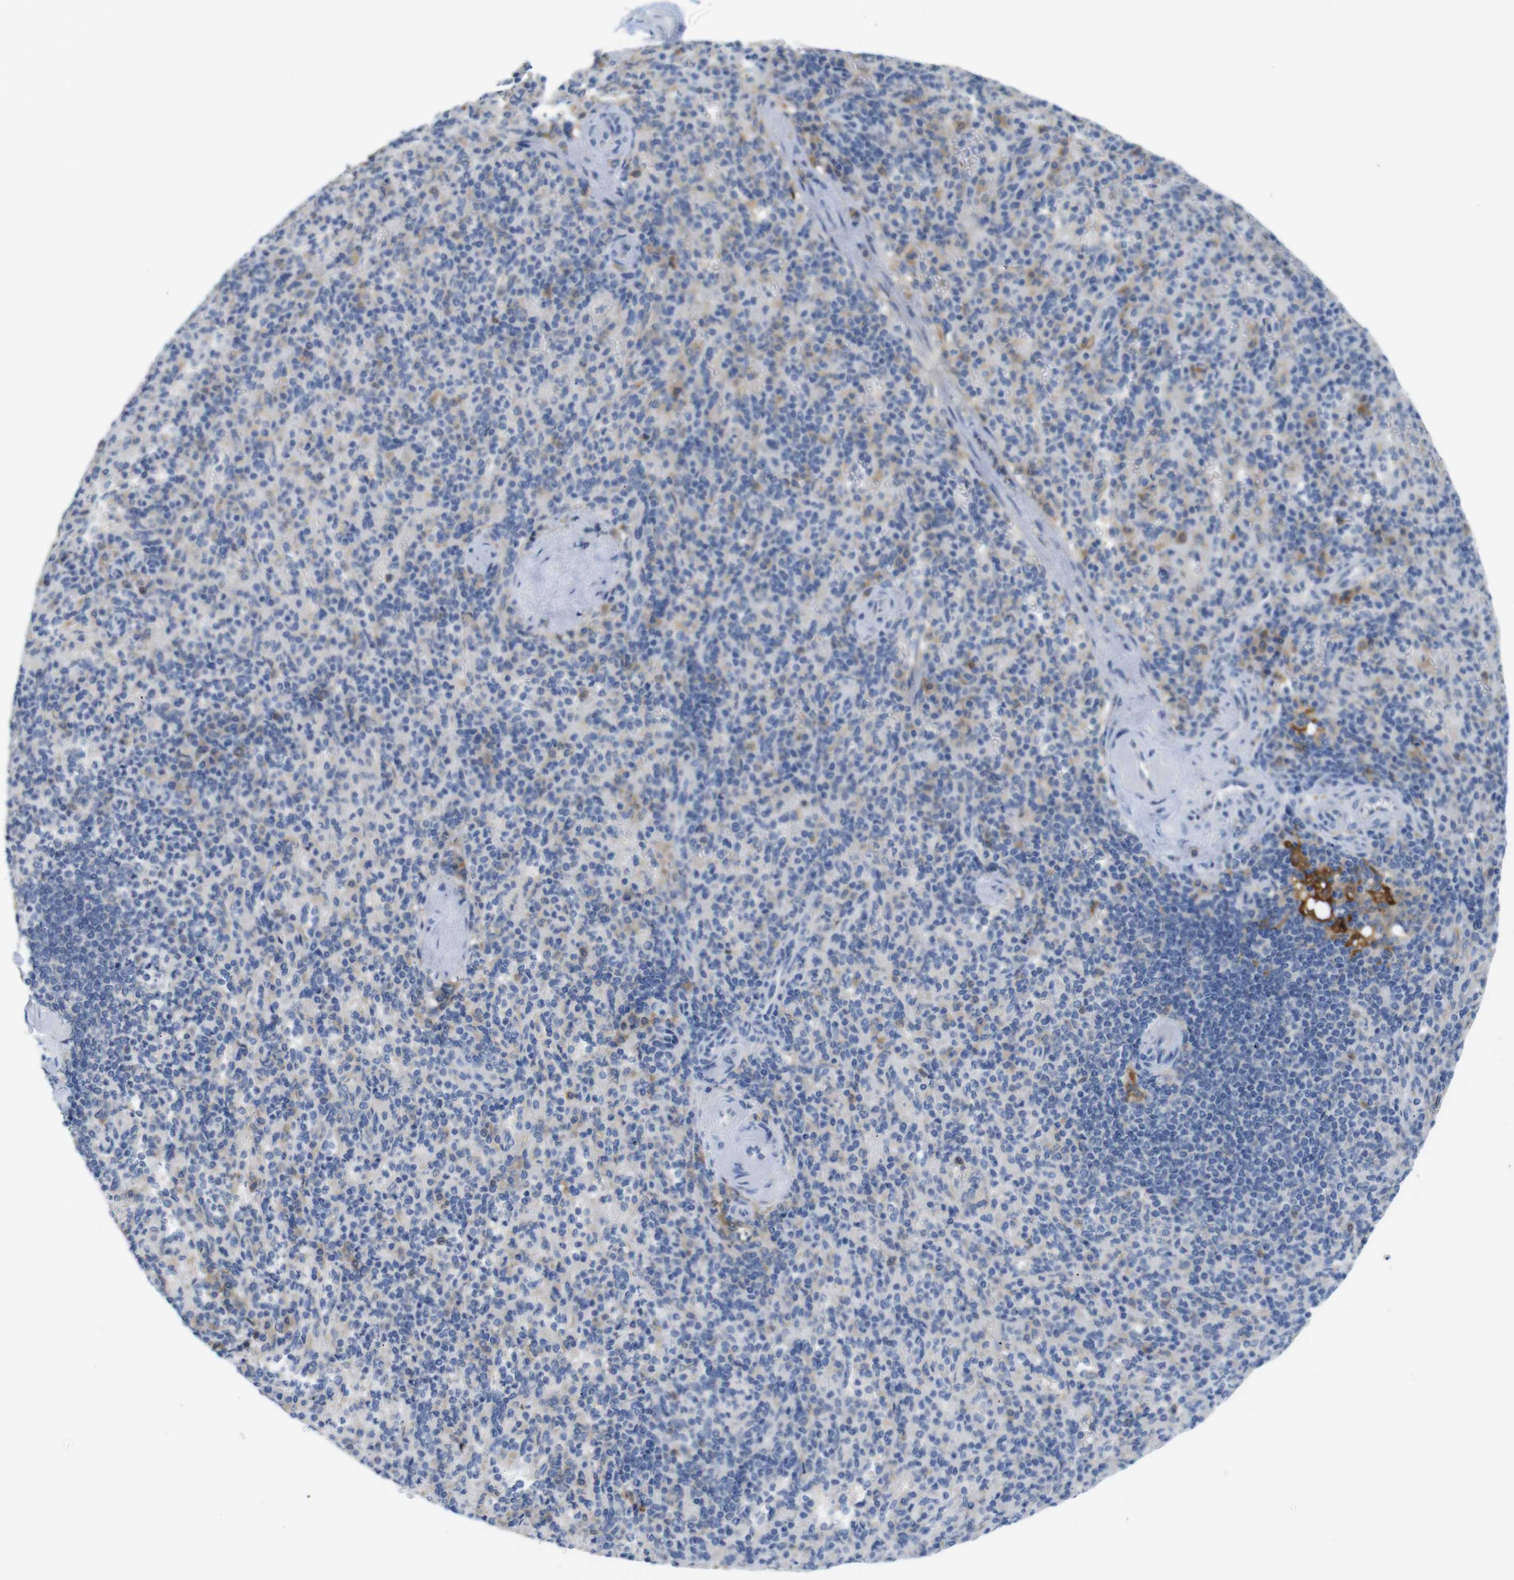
{"staining": {"intensity": "weak", "quantity": "<25%", "location": "cytoplasmic/membranous"}, "tissue": "spleen", "cell_type": "Cells in red pulp", "image_type": "normal", "snomed": [{"axis": "morphology", "description": "Normal tissue, NOS"}, {"axis": "topography", "description": "Spleen"}], "caption": "High power microscopy photomicrograph of an IHC image of normal spleen, revealing no significant positivity in cells in red pulp.", "gene": "NEBL", "patient": {"sex": "female", "age": 74}}